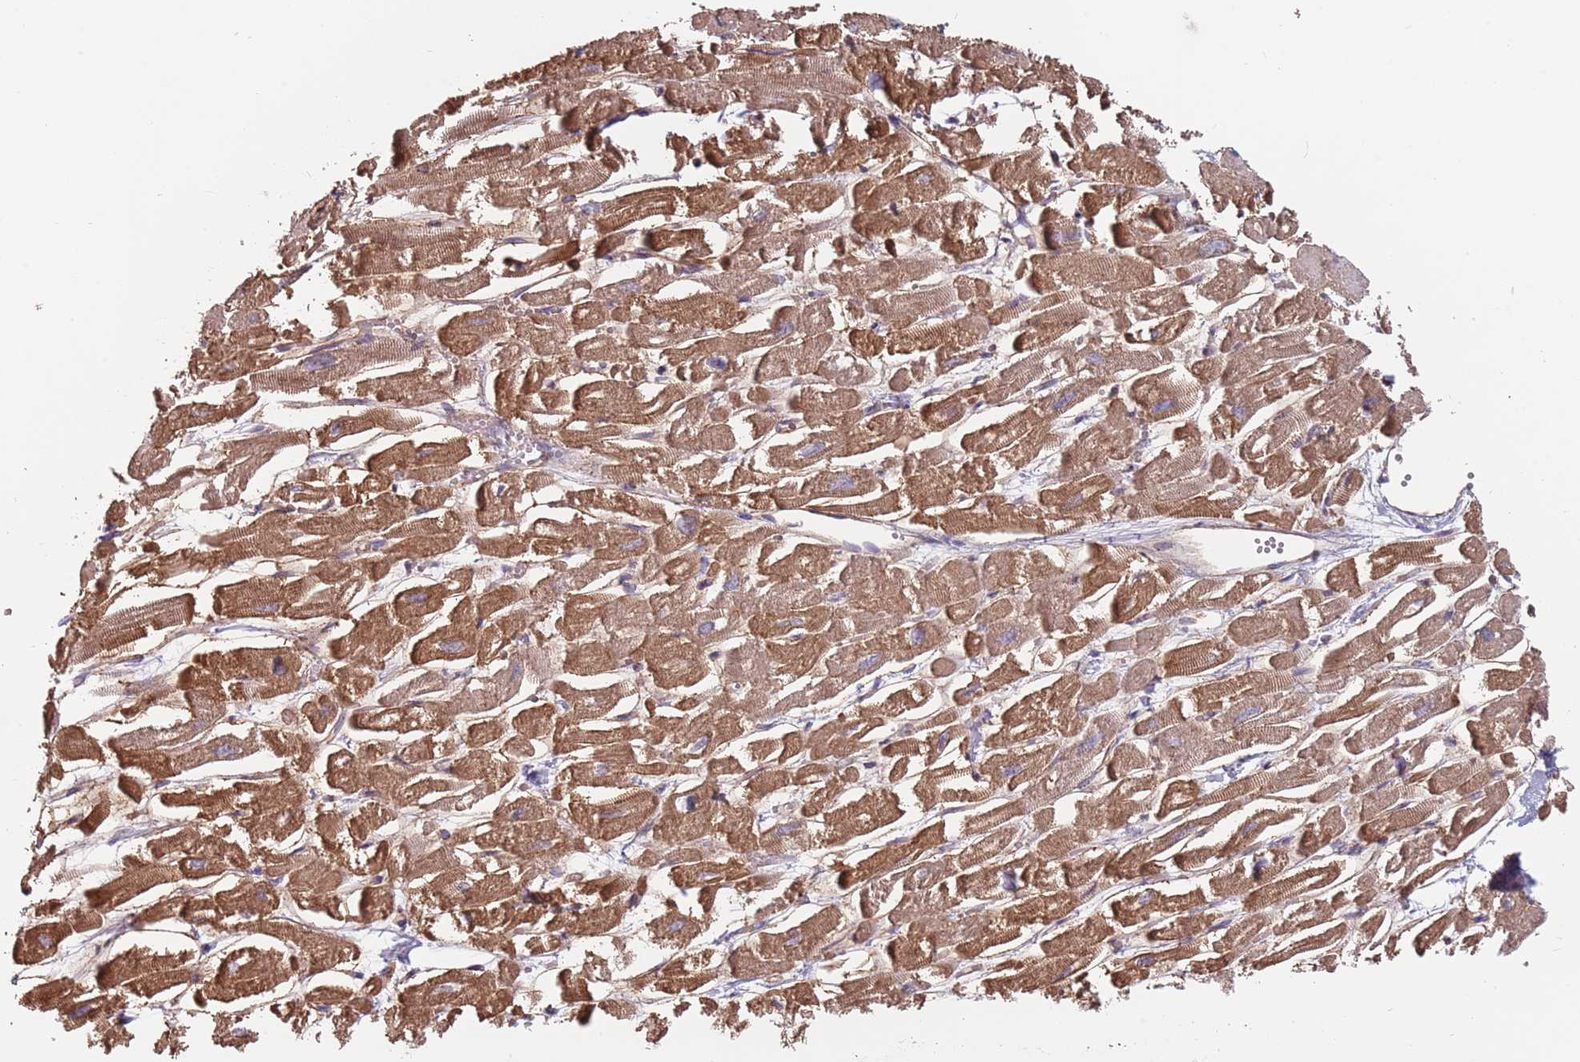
{"staining": {"intensity": "strong", "quantity": ">75%", "location": "cytoplasmic/membranous"}, "tissue": "heart muscle", "cell_type": "Cardiomyocytes", "image_type": "normal", "snomed": [{"axis": "morphology", "description": "Normal tissue, NOS"}, {"axis": "topography", "description": "Heart"}], "caption": "Brown immunohistochemical staining in normal human heart muscle reveals strong cytoplasmic/membranous expression in about >75% of cardiomyocytes. Immunohistochemistry (ihc) stains the protein of interest in brown and the nuclei are stained blue.", "gene": "SPDL1", "patient": {"sex": "male", "age": 54}}